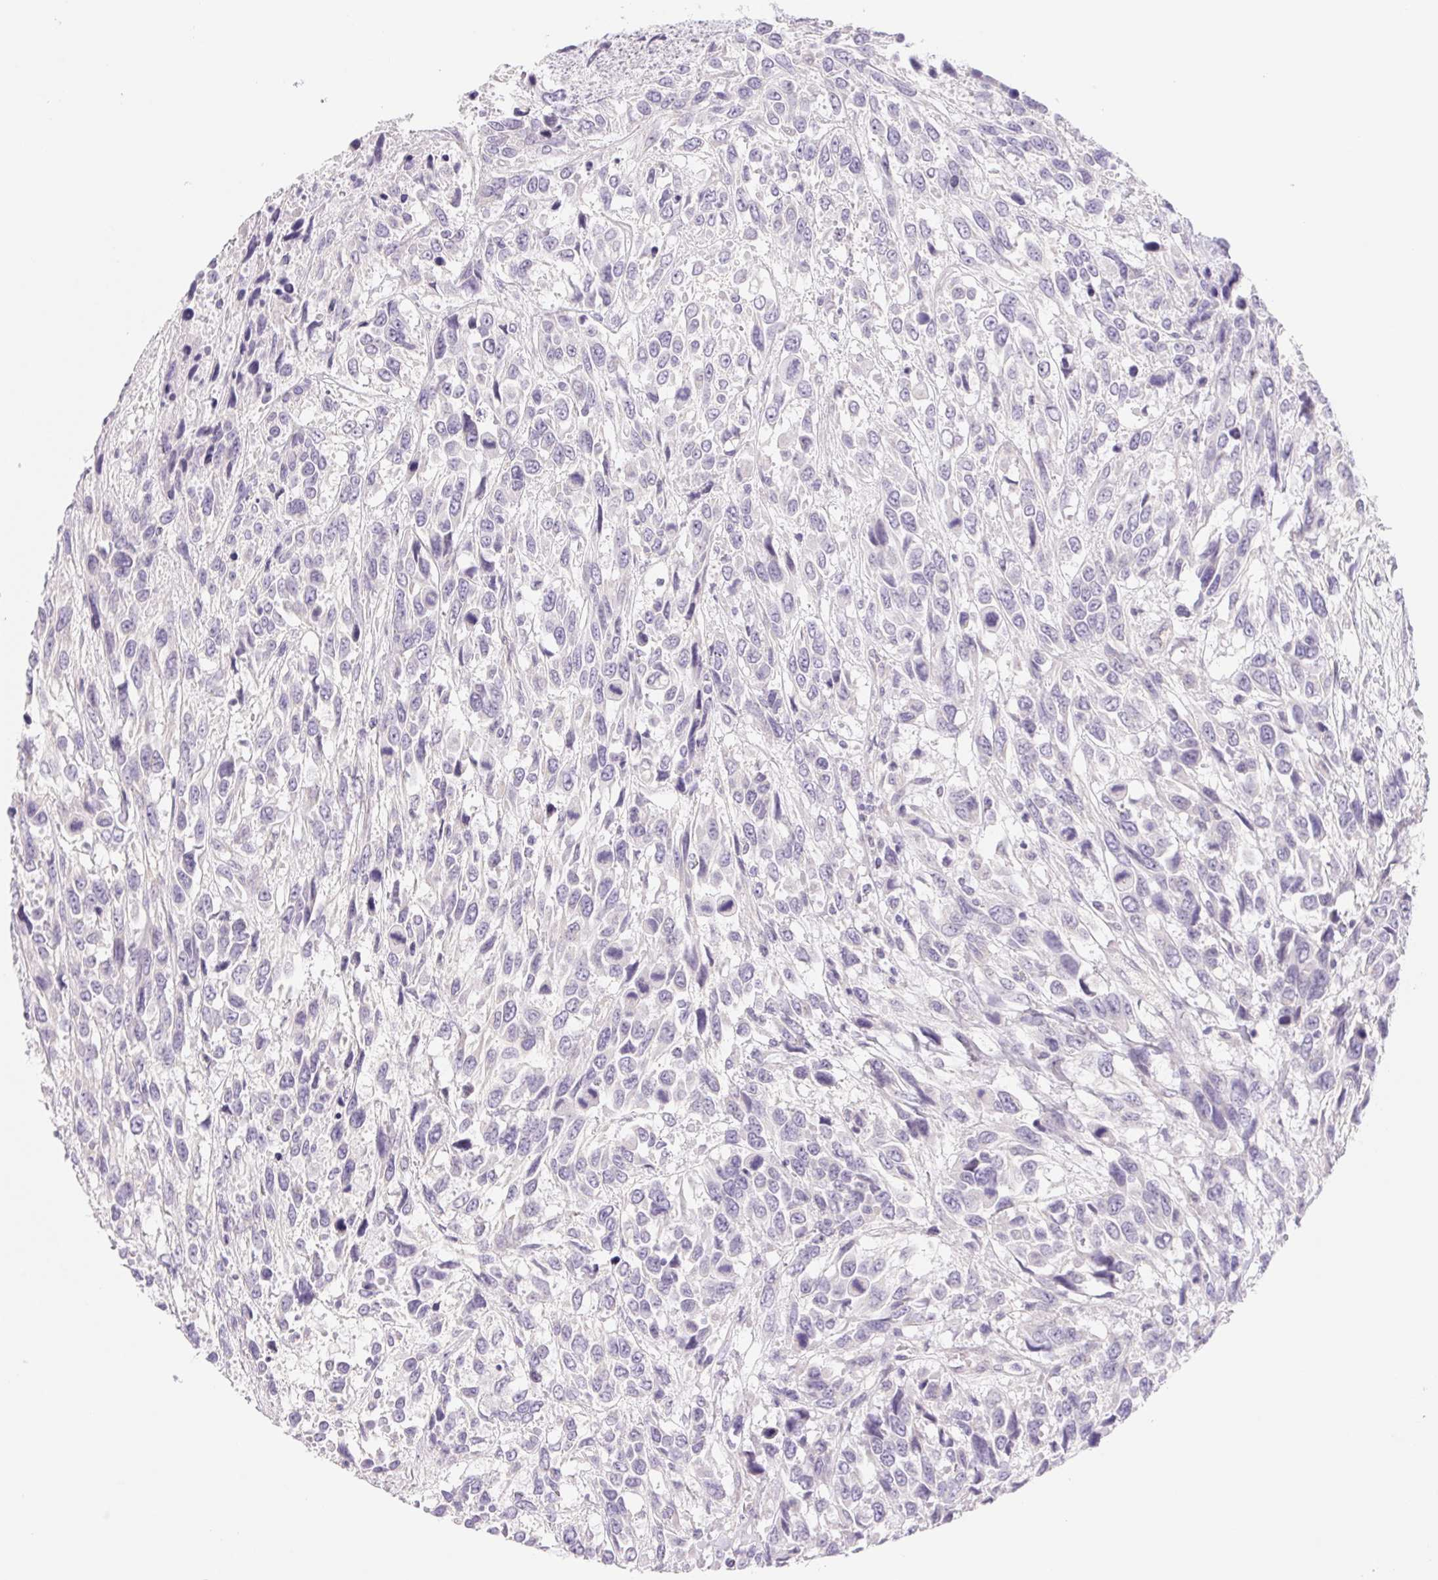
{"staining": {"intensity": "negative", "quantity": "none", "location": "none"}, "tissue": "urothelial cancer", "cell_type": "Tumor cells", "image_type": "cancer", "snomed": [{"axis": "morphology", "description": "Urothelial carcinoma, High grade"}, {"axis": "topography", "description": "Urinary bladder"}], "caption": "DAB (3,3'-diaminobenzidine) immunohistochemical staining of urothelial cancer exhibits no significant staining in tumor cells.", "gene": "CTNND2", "patient": {"sex": "female", "age": 70}}